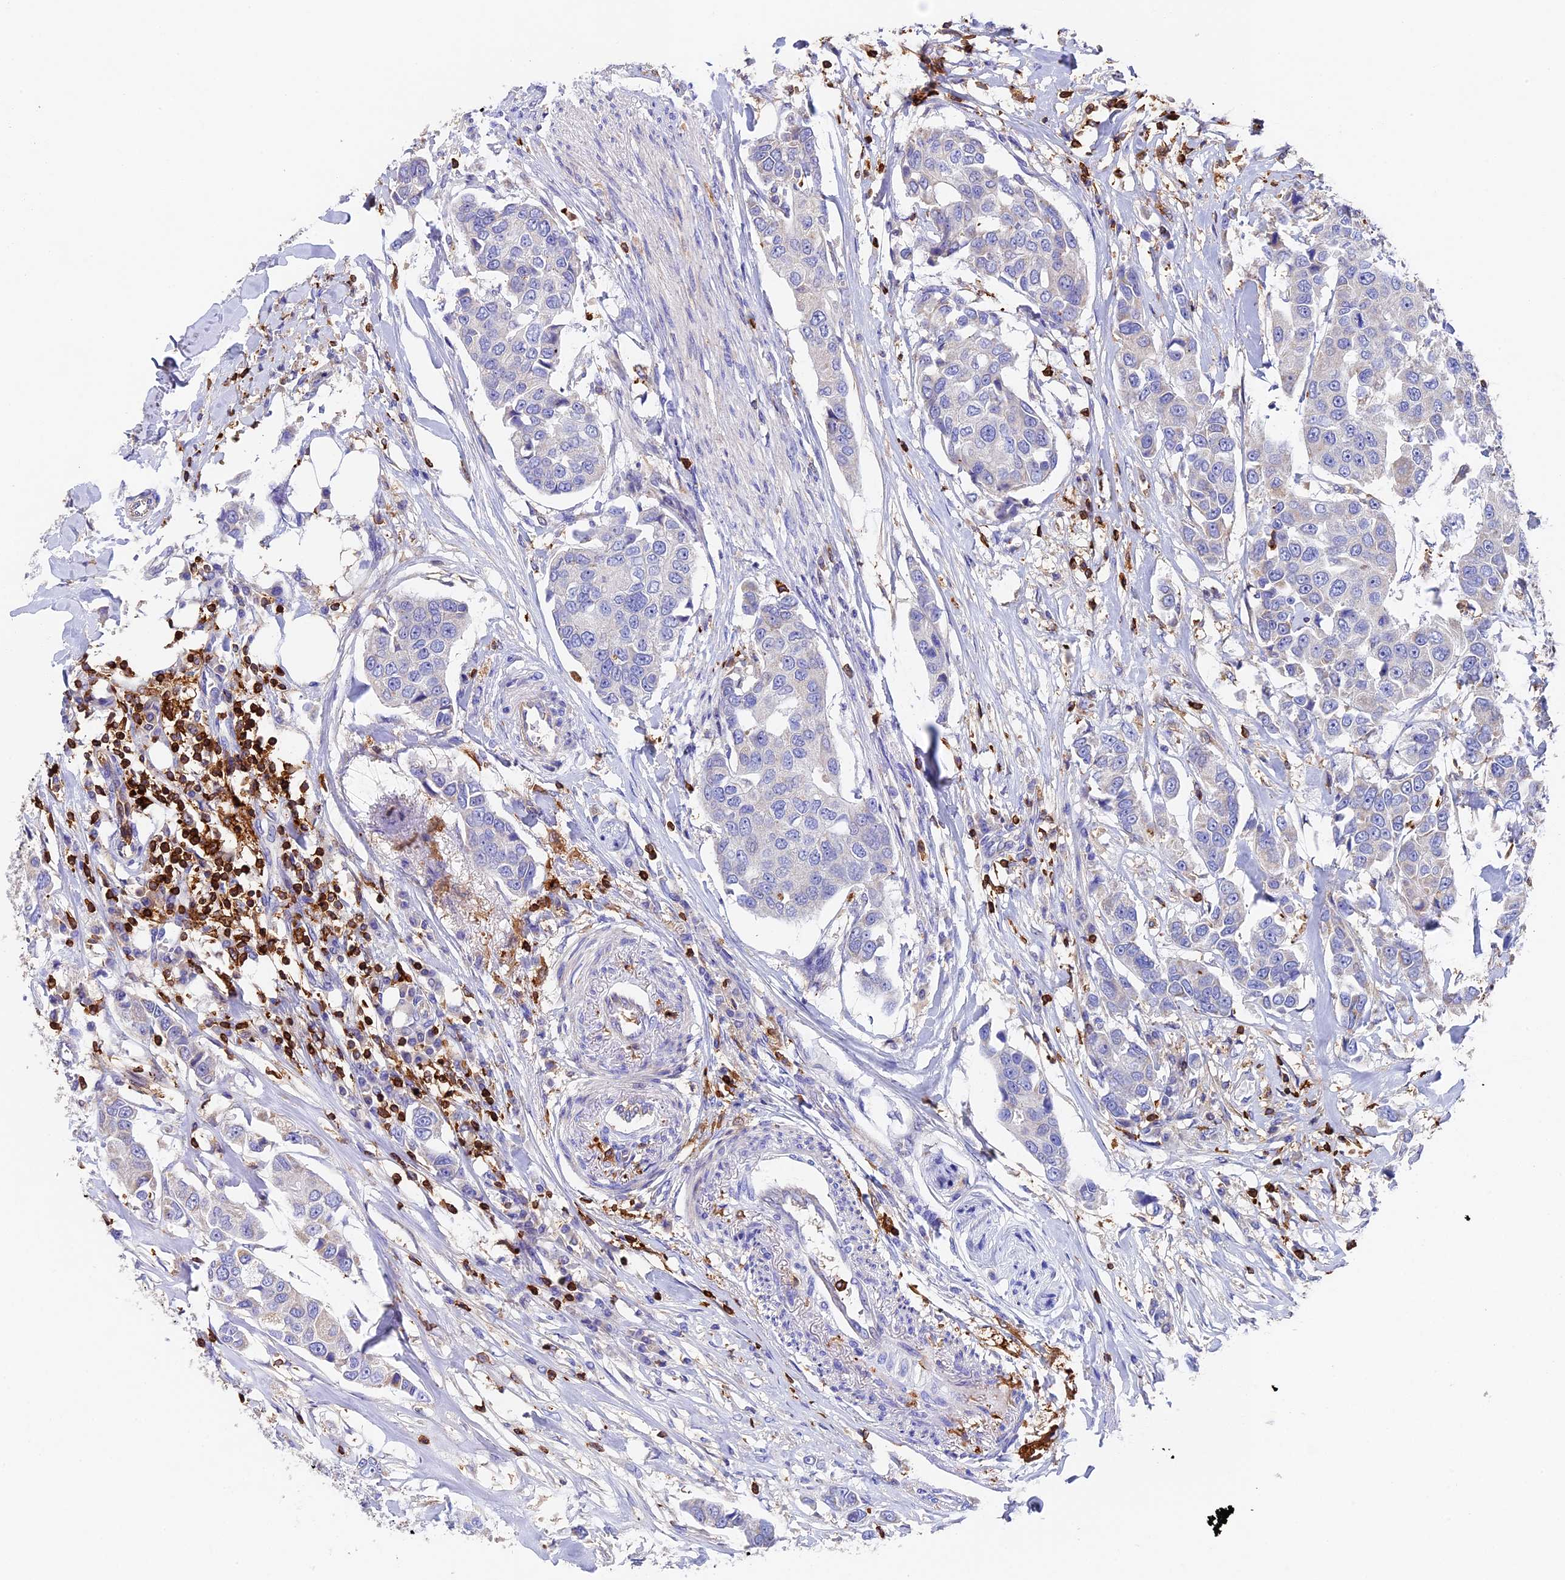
{"staining": {"intensity": "negative", "quantity": "none", "location": "none"}, "tissue": "breast cancer", "cell_type": "Tumor cells", "image_type": "cancer", "snomed": [{"axis": "morphology", "description": "Duct carcinoma"}, {"axis": "topography", "description": "Breast"}], "caption": "The photomicrograph demonstrates no significant positivity in tumor cells of breast cancer. Brightfield microscopy of IHC stained with DAB (brown) and hematoxylin (blue), captured at high magnification.", "gene": "ADAT1", "patient": {"sex": "female", "age": 80}}